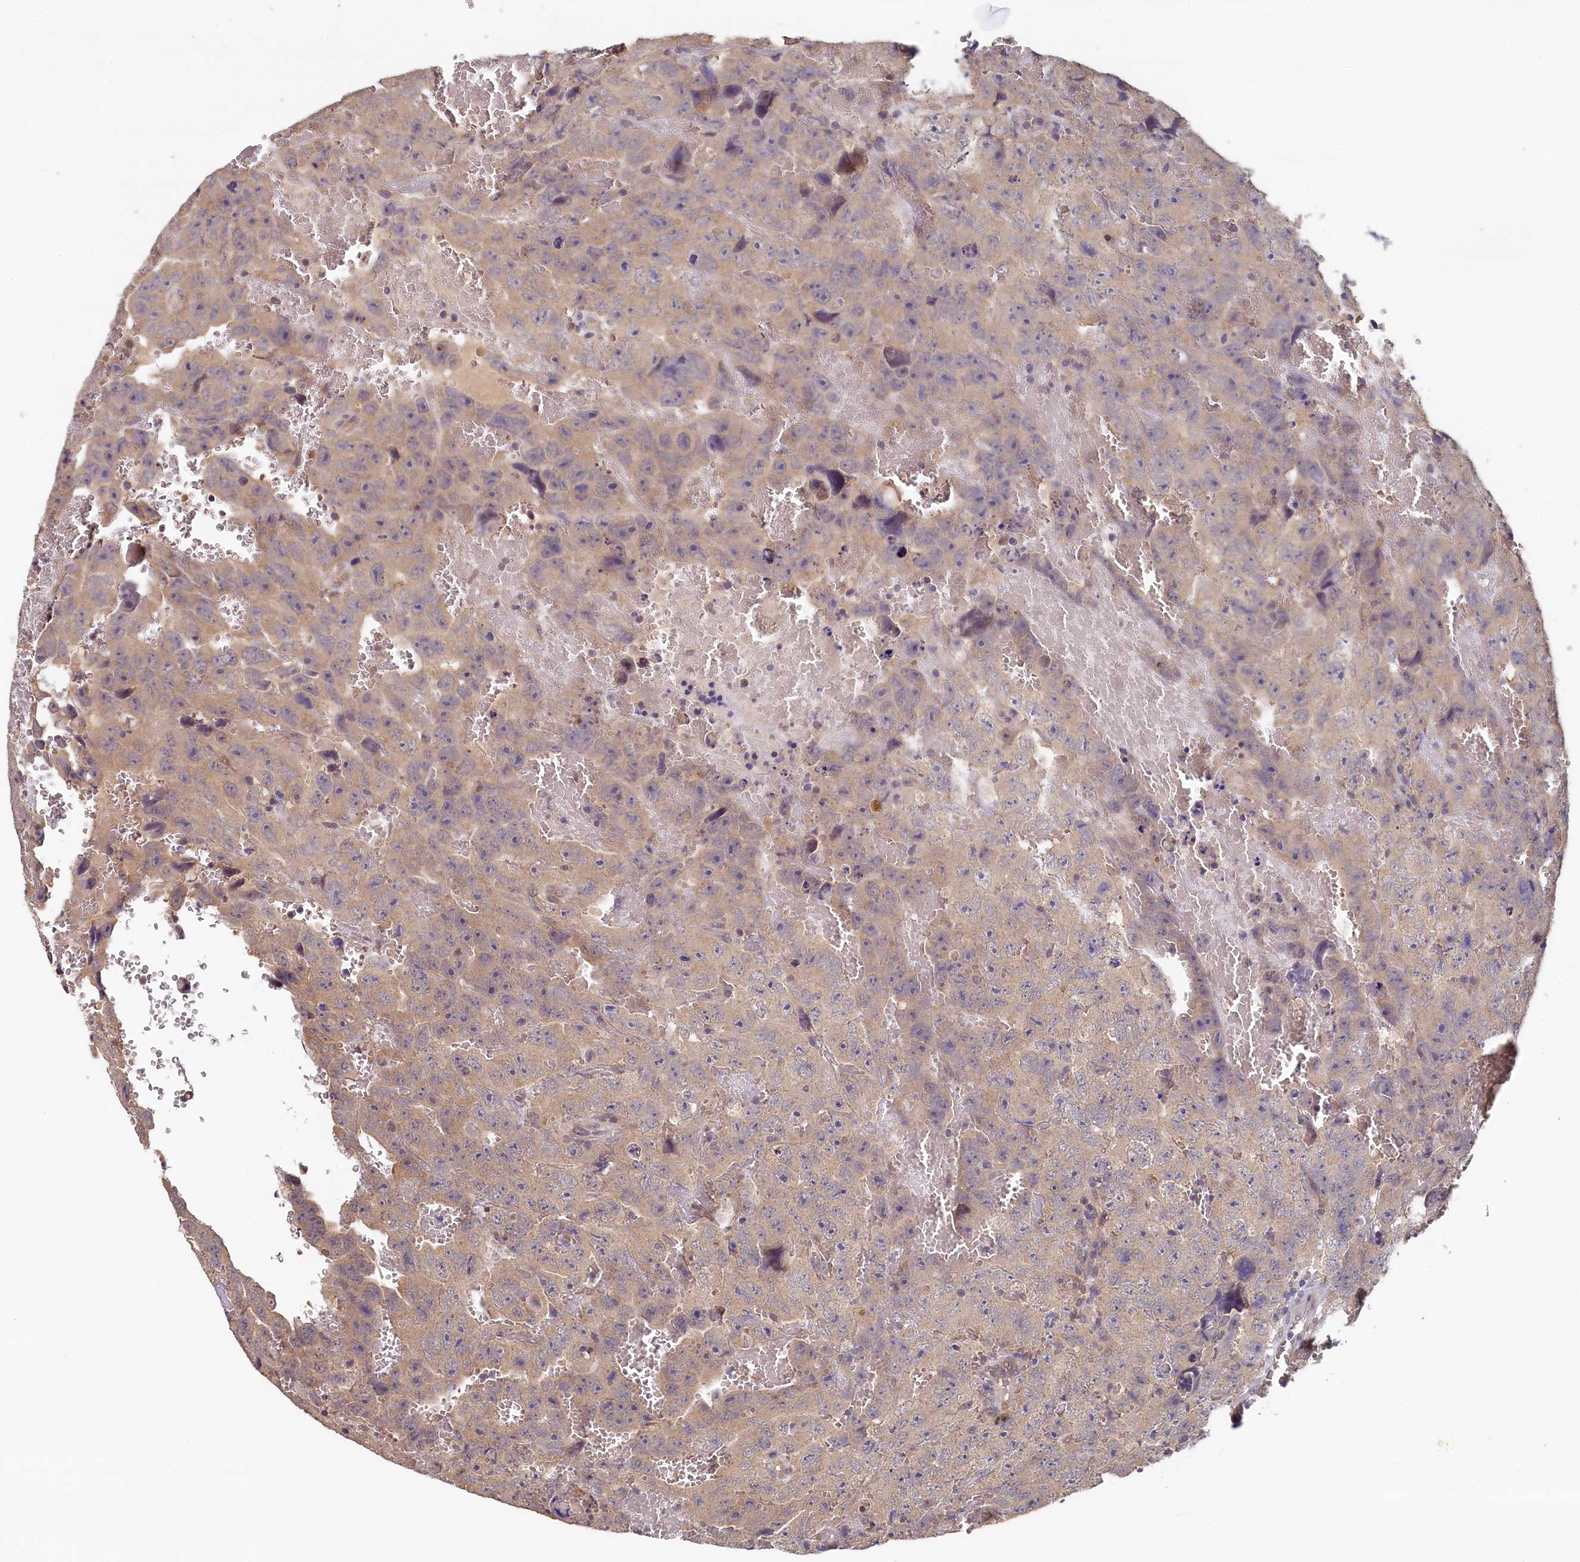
{"staining": {"intensity": "weak", "quantity": "25%-75%", "location": "cytoplasmic/membranous"}, "tissue": "testis cancer", "cell_type": "Tumor cells", "image_type": "cancer", "snomed": [{"axis": "morphology", "description": "Carcinoma, Embryonal, NOS"}, {"axis": "topography", "description": "Testis"}], "caption": "This is a micrograph of immunohistochemistry staining of testis embryonal carcinoma, which shows weak positivity in the cytoplasmic/membranous of tumor cells.", "gene": "NUBP2", "patient": {"sex": "male", "age": 45}}